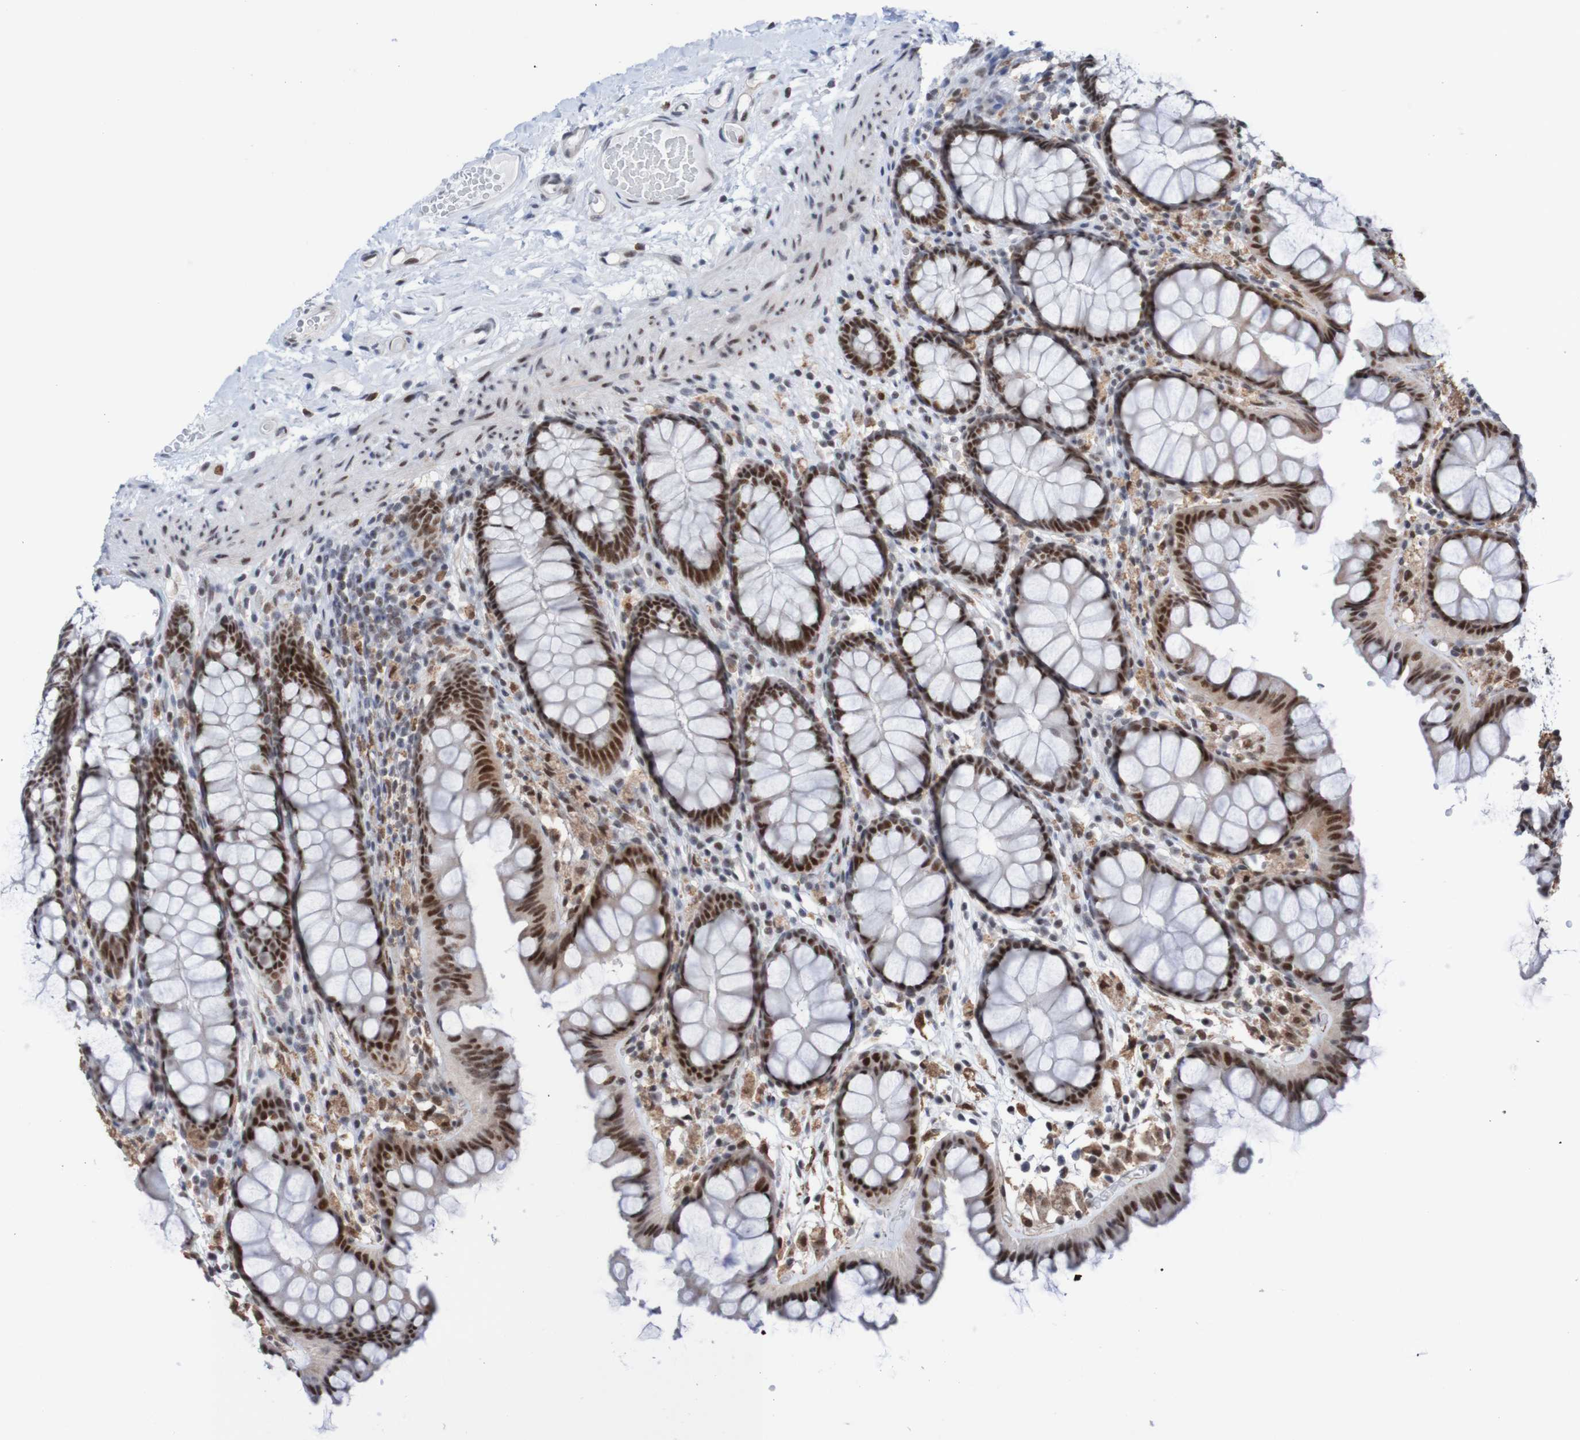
{"staining": {"intensity": "weak", "quantity": "25%-75%", "location": "nuclear"}, "tissue": "colon", "cell_type": "Endothelial cells", "image_type": "normal", "snomed": [{"axis": "morphology", "description": "Normal tissue, NOS"}, {"axis": "topography", "description": "Colon"}], "caption": "Protein analysis of unremarkable colon shows weak nuclear positivity in about 25%-75% of endothelial cells.", "gene": "CDC5L", "patient": {"sex": "female", "age": 55}}